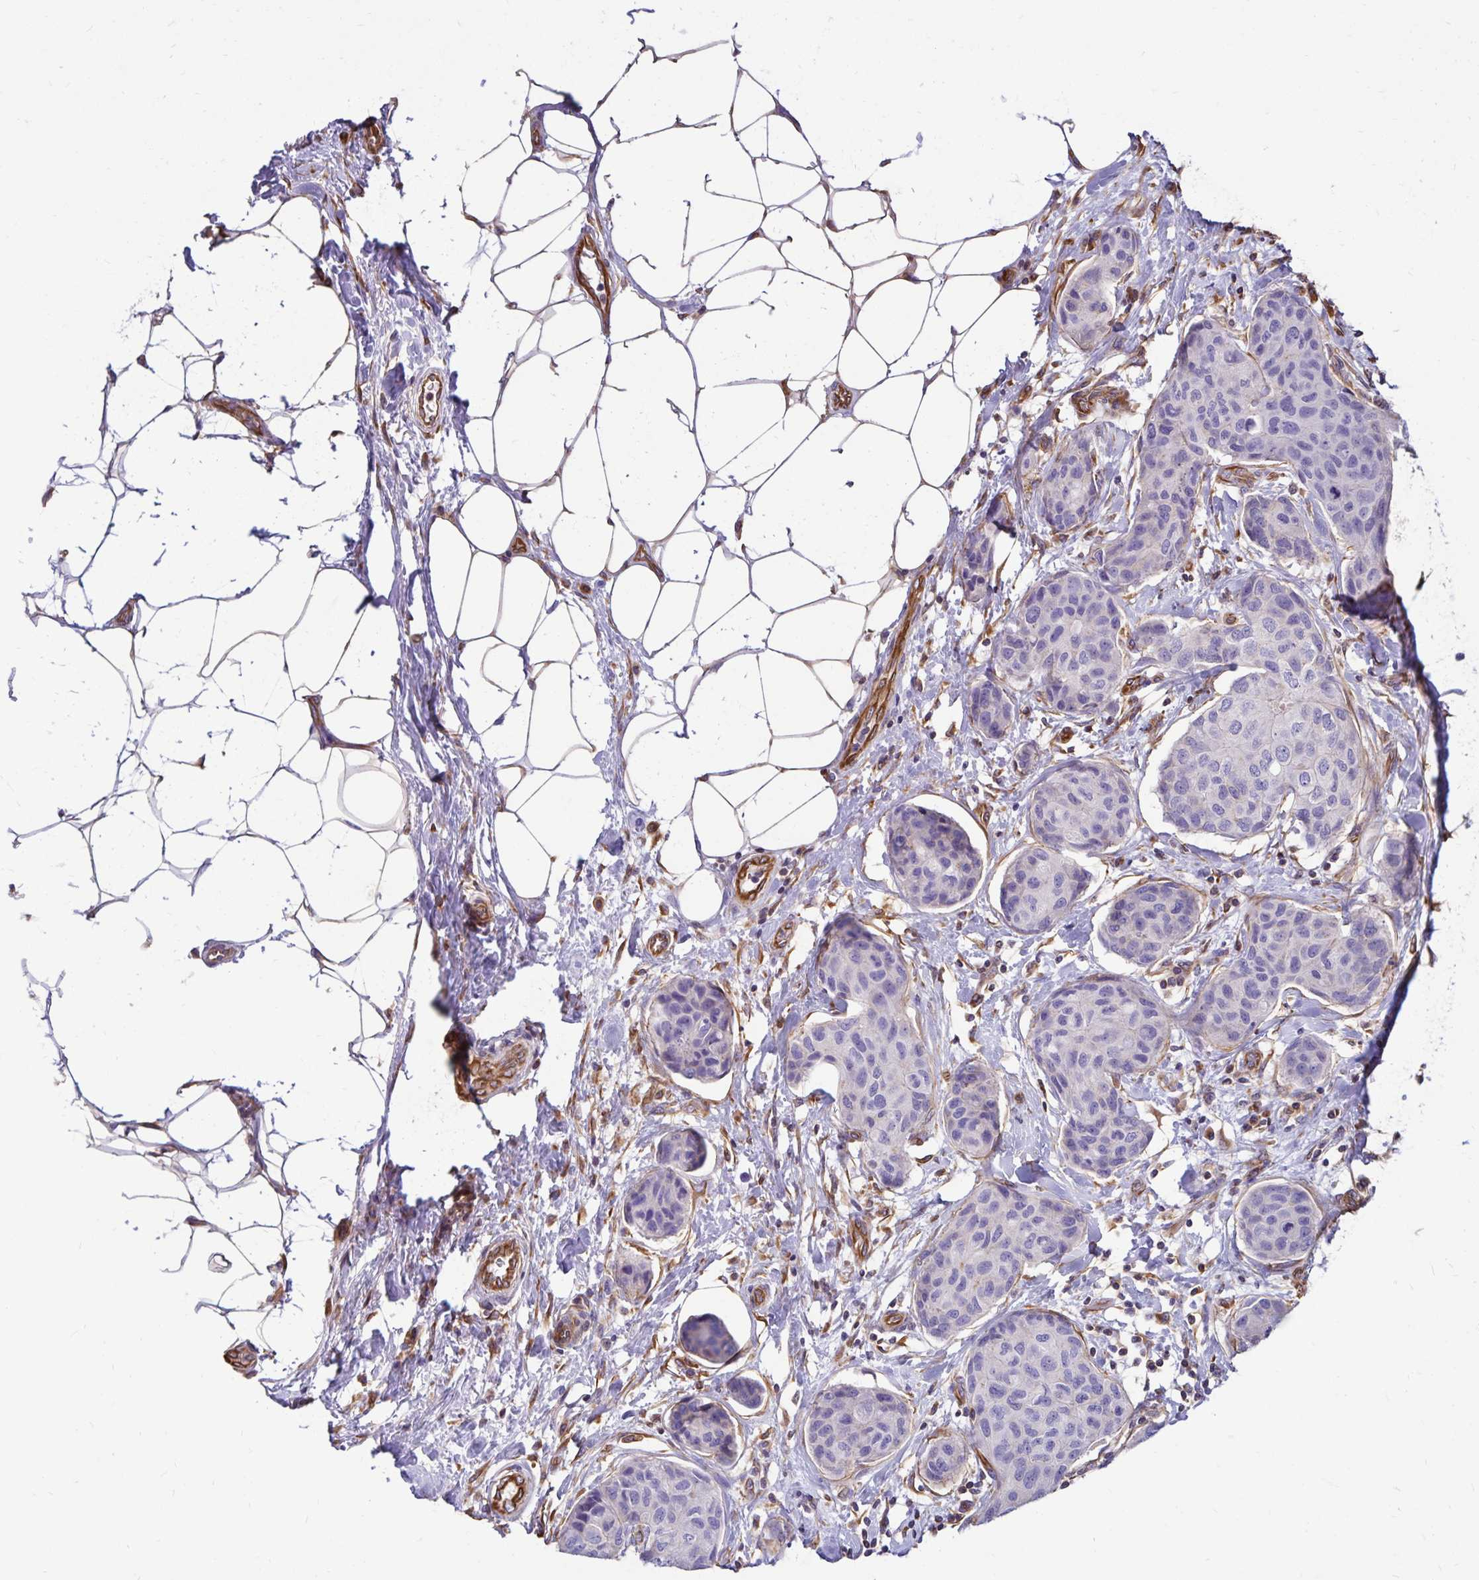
{"staining": {"intensity": "negative", "quantity": "none", "location": "none"}, "tissue": "breast cancer", "cell_type": "Tumor cells", "image_type": "cancer", "snomed": [{"axis": "morphology", "description": "Duct carcinoma"}, {"axis": "topography", "description": "Breast"}], "caption": "High magnification brightfield microscopy of breast cancer stained with DAB (brown) and counterstained with hematoxylin (blue): tumor cells show no significant expression. (Stains: DAB (3,3'-diaminobenzidine) immunohistochemistry with hematoxylin counter stain, Microscopy: brightfield microscopy at high magnification).", "gene": "TRPV6", "patient": {"sex": "female", "age": 80}}